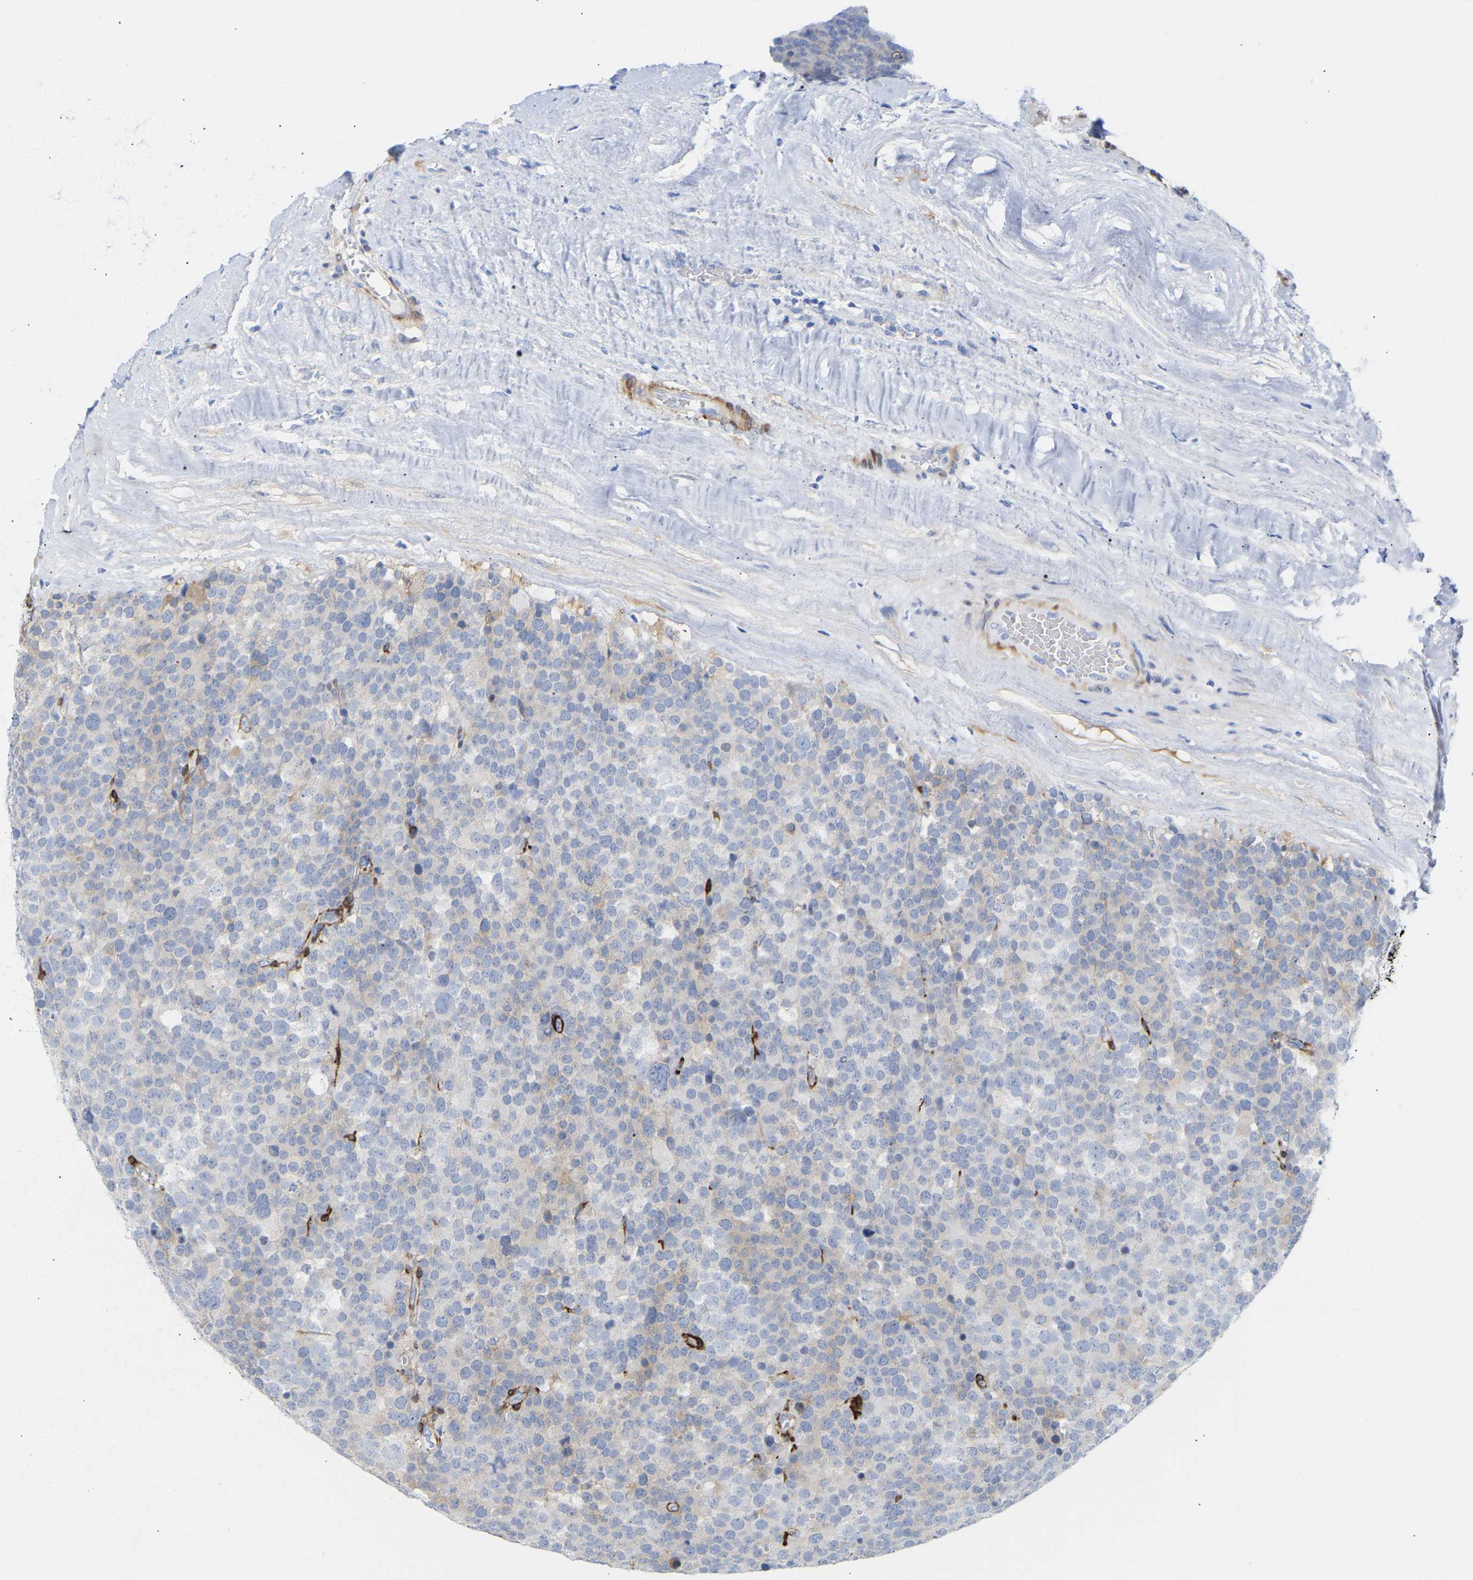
{"staining": {"intensity": "weak", "quantity": "<25%", "location": "cytoplasmic/membranous"}, "tissue": "testis cancer", "cell_type": "Tumor cells", "image_type": "cancer", "snomed": [{"axis": "morphology", "description": "Normal tissue, NOS"}, {"axis": "morphology", "description": "Seminoma, NOS"}, {"axis": "topography", "description": "Testis"}], "caption": "The image shows no significant staining in tumor cells of testis seminoma. (DAB (3,3'-diaminobenzidine) immunohistochemistry with hematoxylin counter stain).", "gene": "AMPH", "patient": {"sex": "male", "age": 71}}